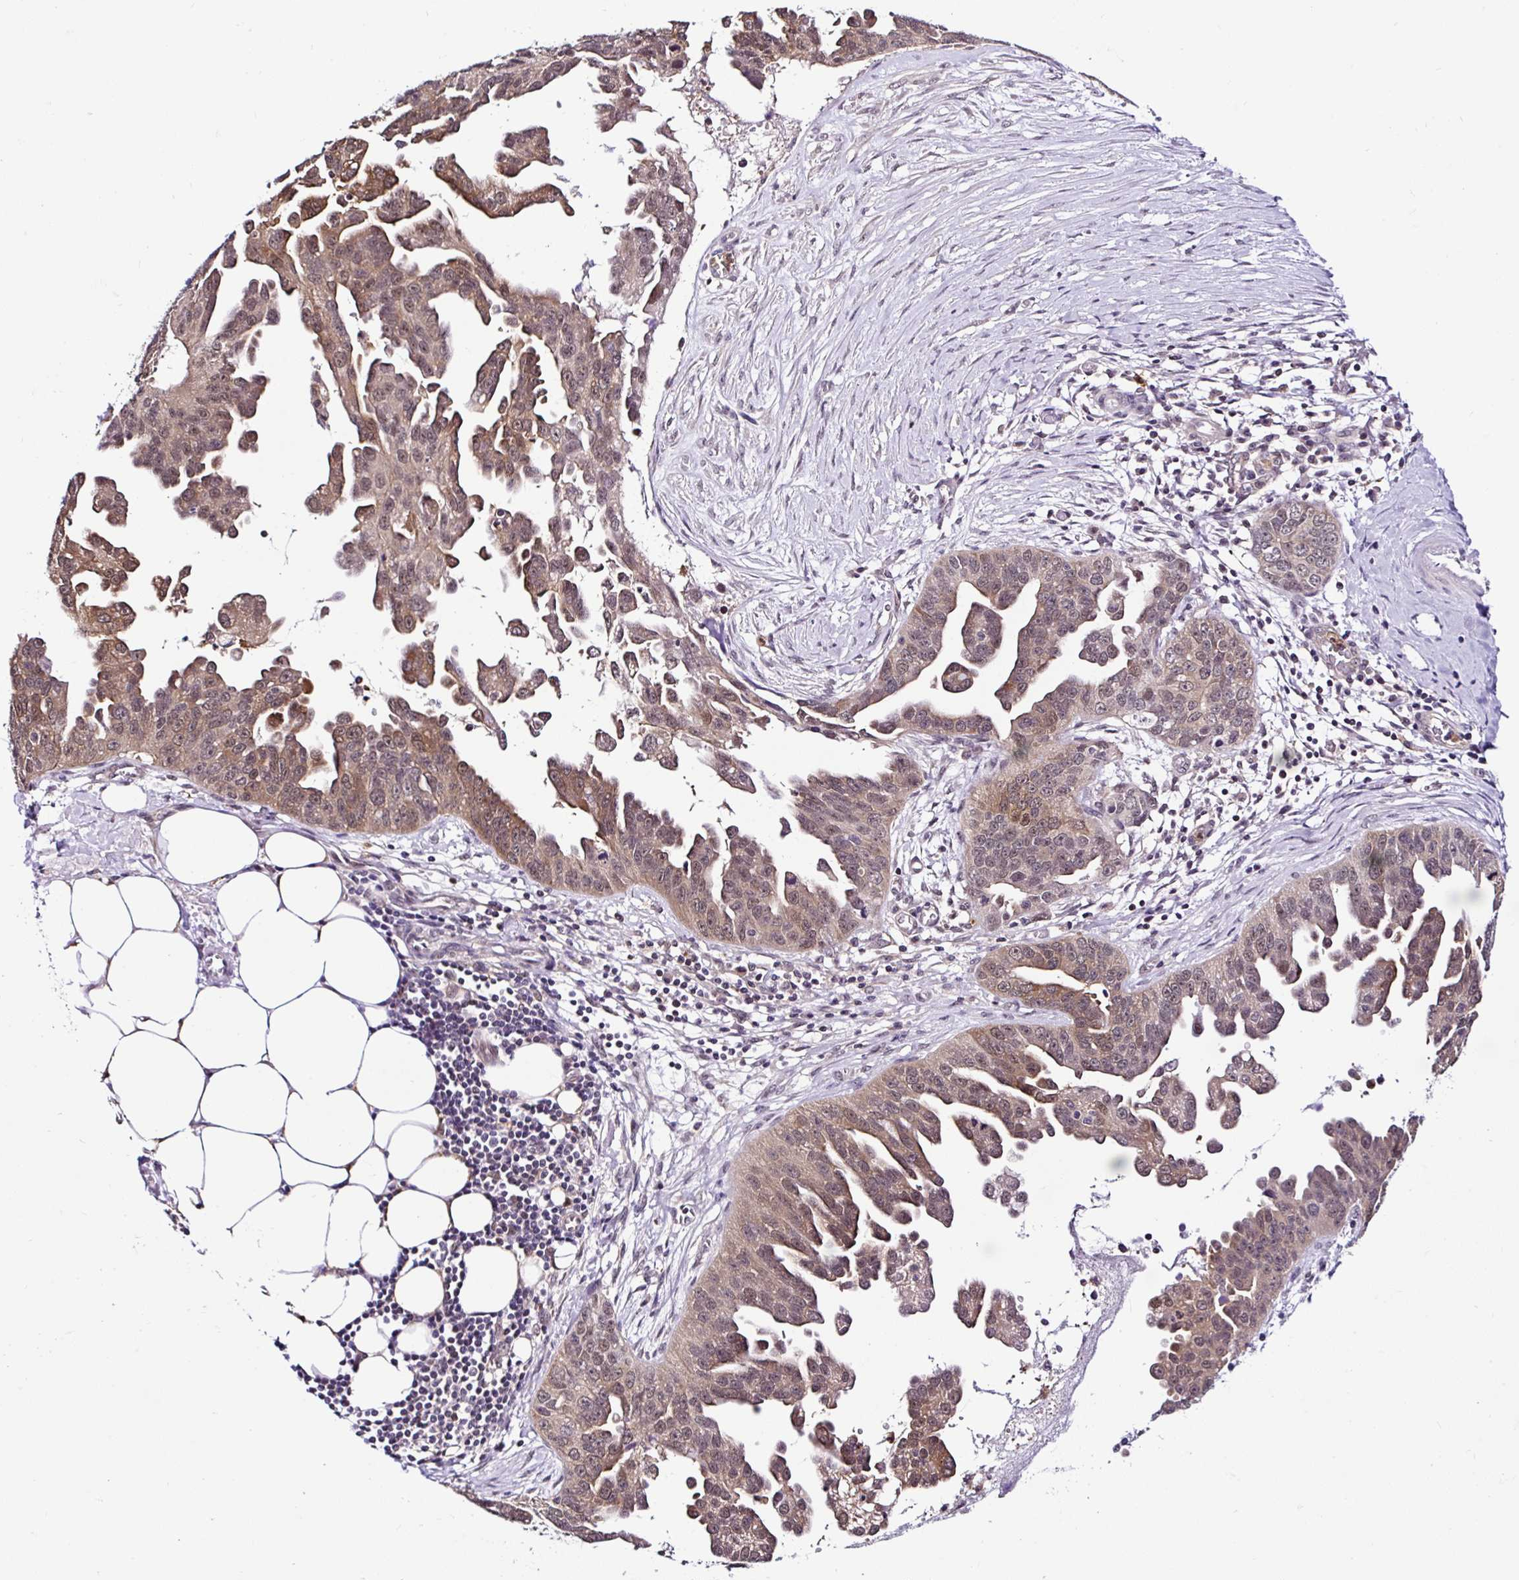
{"staining": {"intensity": "moderate", "quantity": ">75%", "location": "cytoplasmic/membranous,nuclear"}, "tissue": "ovarian cancer", "cell_type": "Tumor cells", "image_type": "cancer", "snomed": [{"axis": "morphology", "description": "Cystadenocarcinoma, serous, NOS"}, {"axis": "topography", "description": "Ovary"}], "caption": "This photomicrograph demonstrates ovarian serous cystadenocarcinoma stained with immunohistochemistry (IHC) to label a protein in brown. The cytoplasmic/membranous and nuclear of tumor cells show moderate positivity for the protein. Nuclei are counter-stained blue.", "gene": "PIN4", "patient": {"sex": "female", "age": 75}}